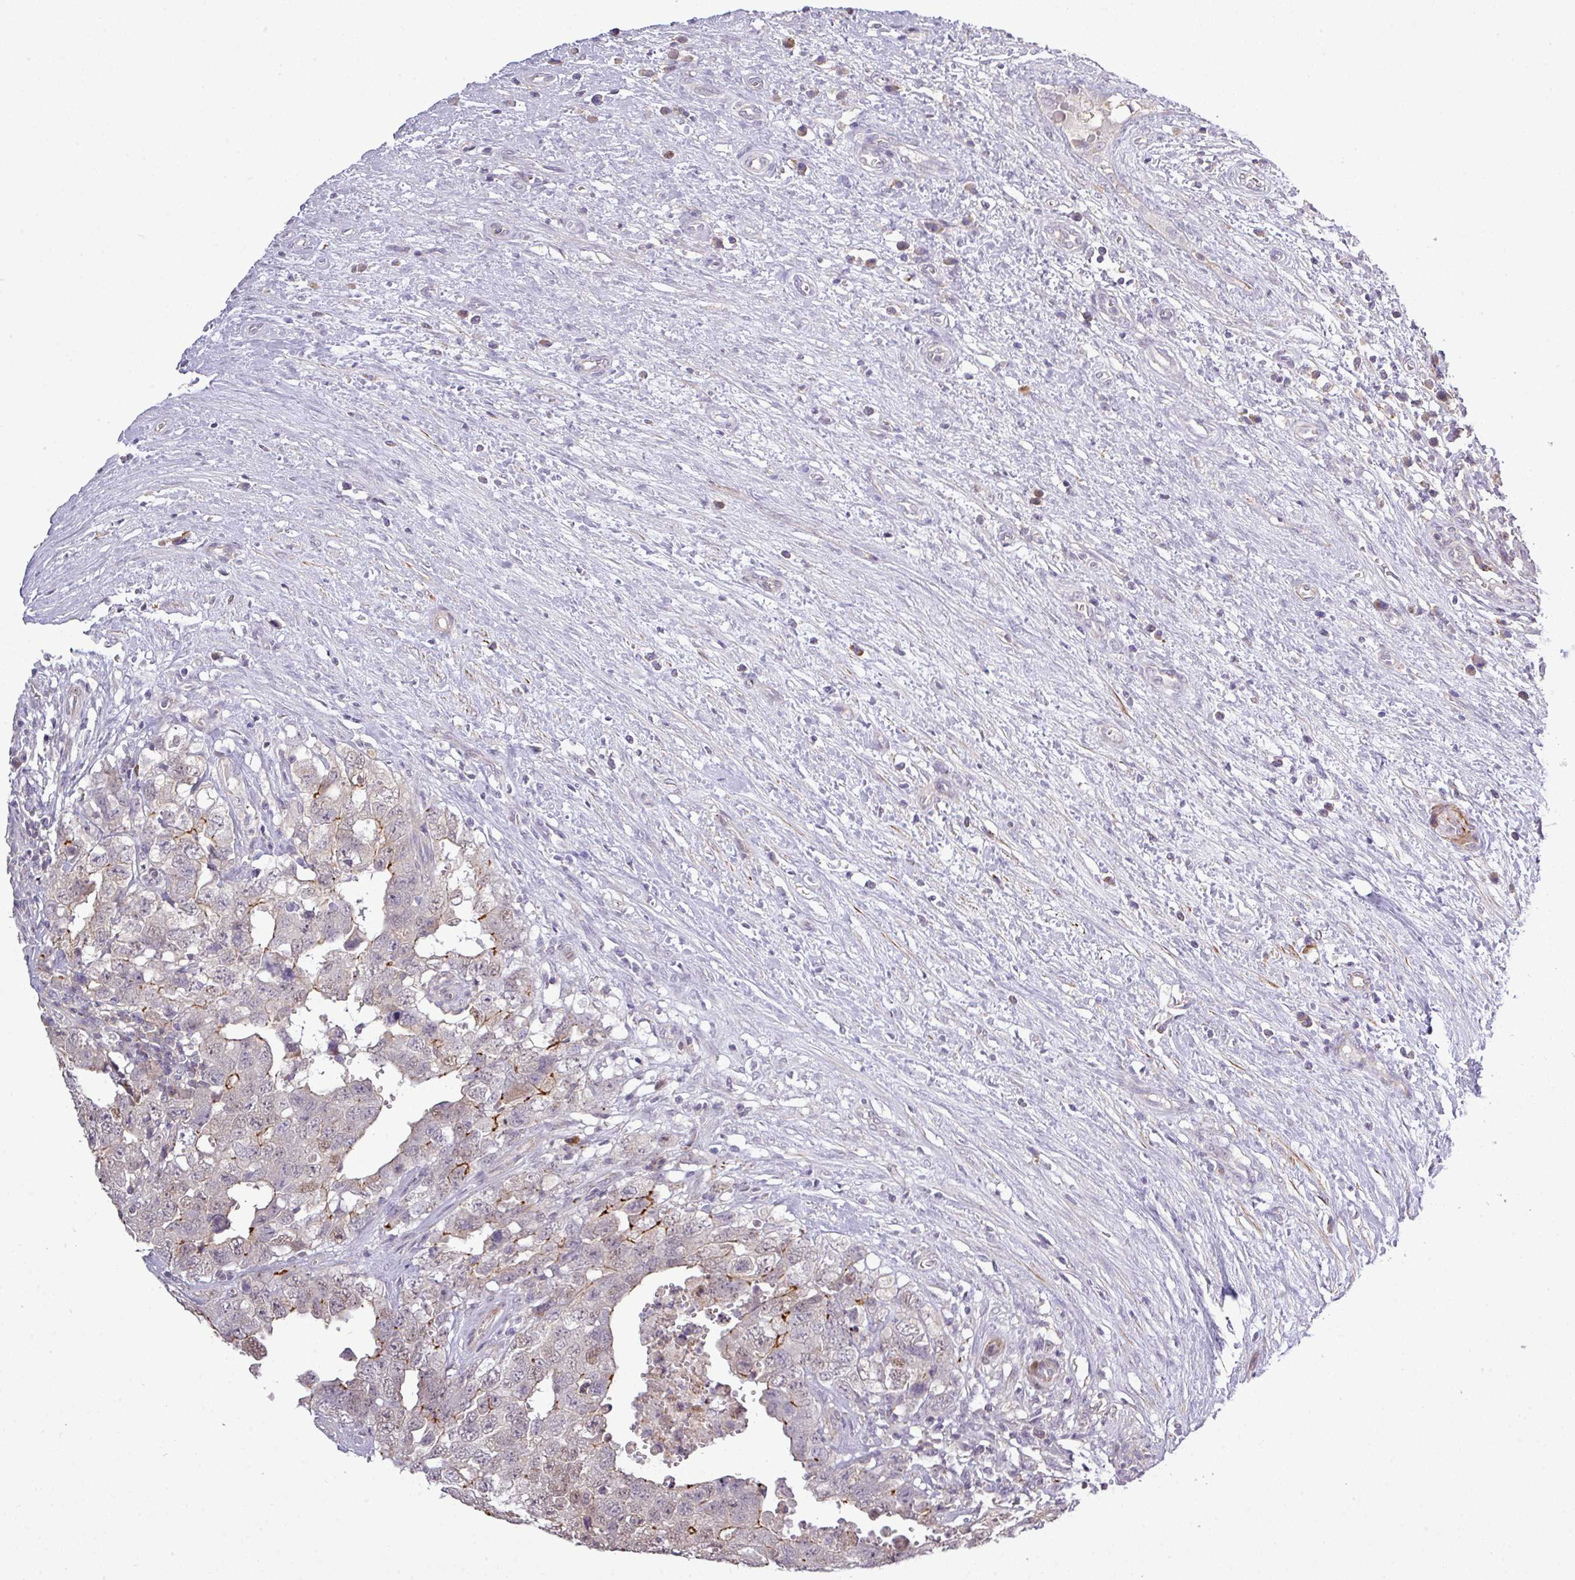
{"staining": {"intensity": "strong", "quantity": "<25%", "location": "cytoplasmic/membranous"}, "tissue": "testis cancer", "cell_type": "Tumor cells", "image_type": "cancer", "snomed": [{"axis": "morphology", "description": "Seminoma, NOS"}, {"axis": "morphology", "description": "Carcinoma, Embryonal, NOS"}, {"axis": "topography", "description": "Testis"}], "caption": "IHC histopathology image of neoplastic tissue: human testis seminoma stained using IHC reveals medium levels of strong protein expression localized specifically in the cytoplasmic/membranous of tumor cells, appearing as a cytoplasmic/membranous brown color.", "gene": "TPRA1", "patient": {"sex": "male", "age": 29}}